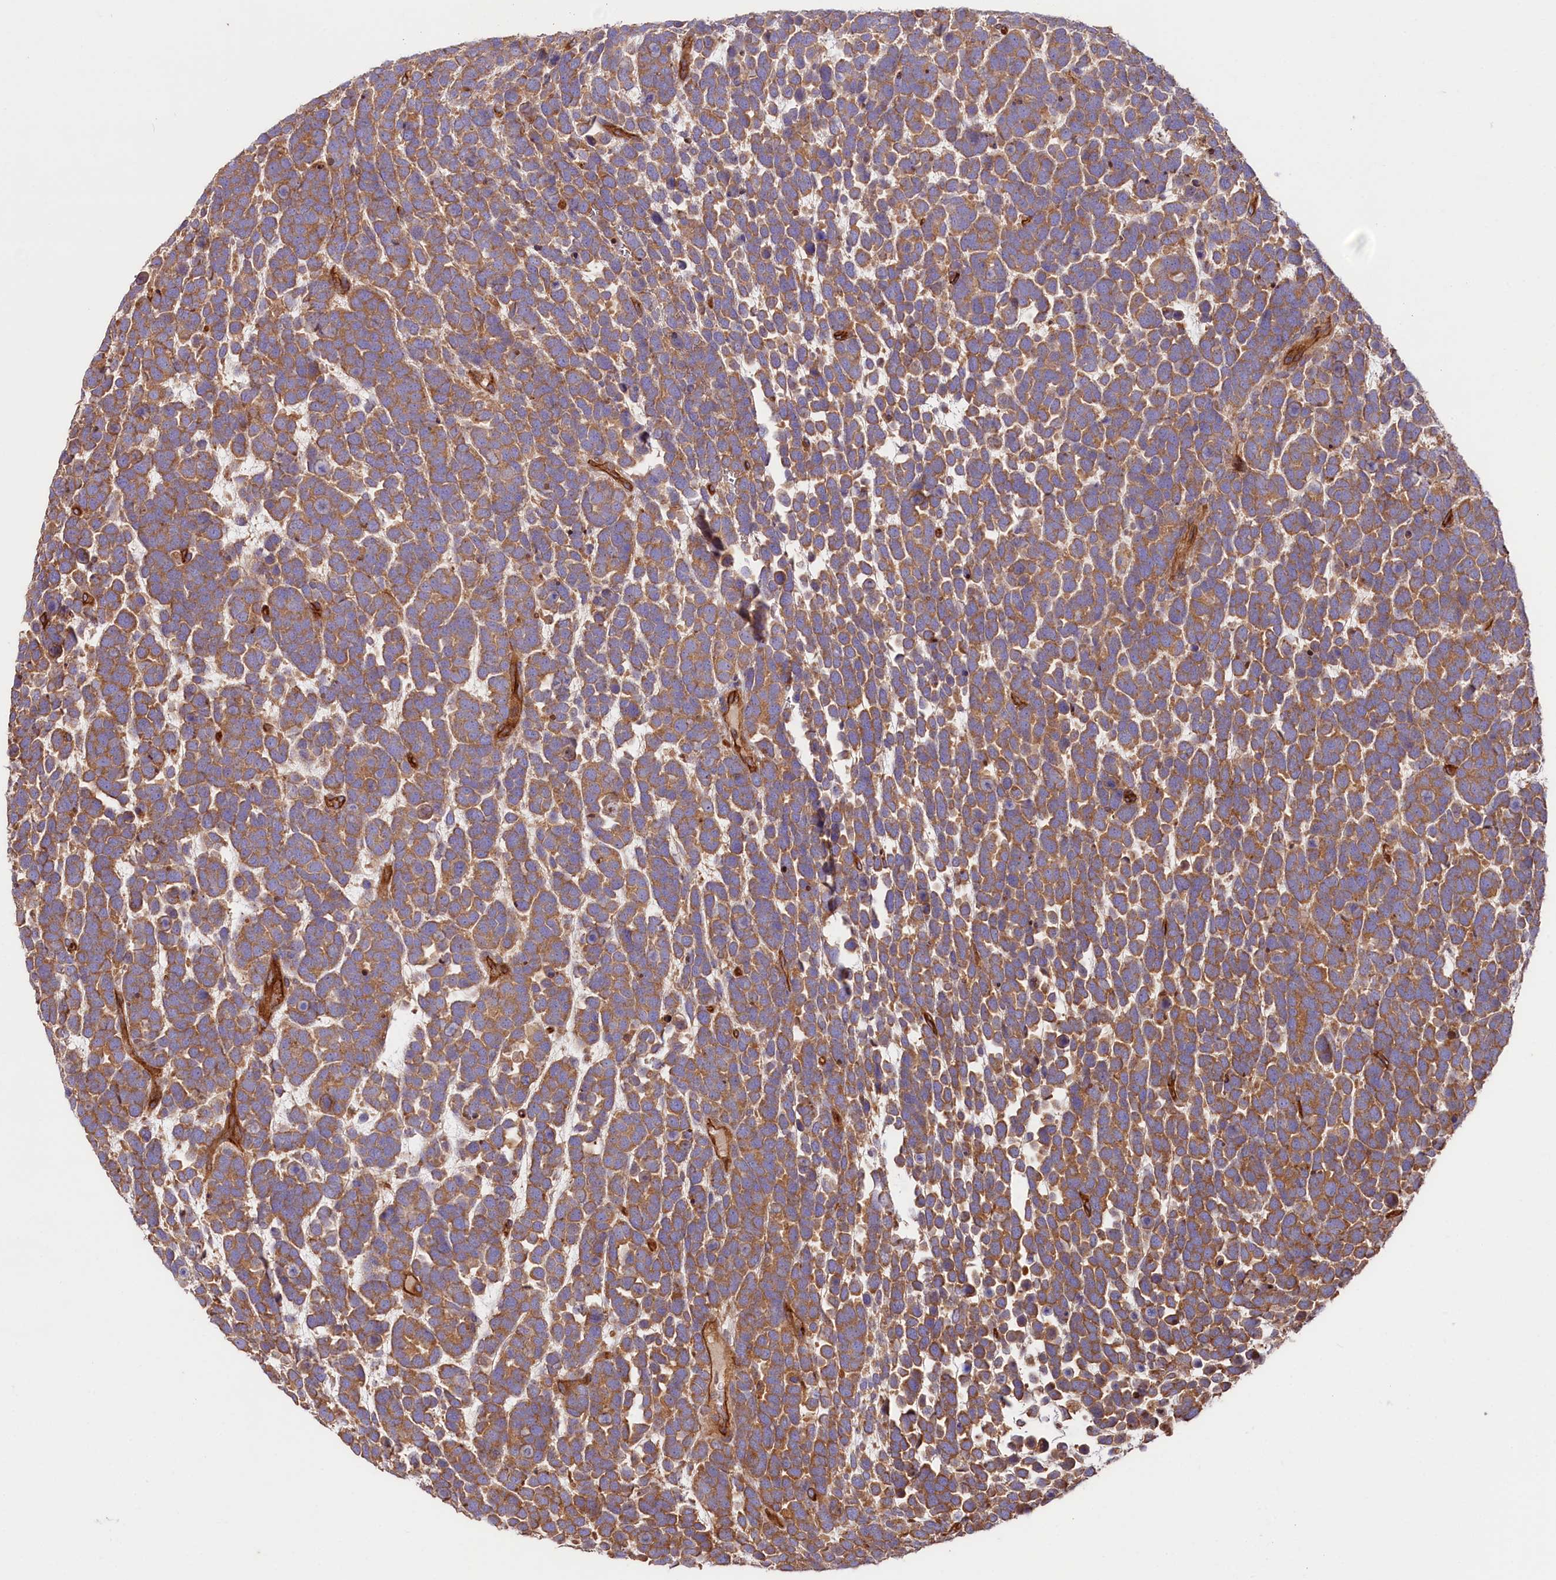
{"staining": {"intensity": "moderate", "quantity": ">75%", "location": "cytoplasmic/membranous"}, "tissue": "urothelial cancer", "cell_type": "Tumor cells", "image_type": "cancer", "snomed": [{"axis": "morphology", "description": "Urothelial carcinoma, High grade"}, {"axis": "topography", "description": "Urinary bladder"}], "caption": "This histopathology image displays immunohistochemistry (IHC) staining of human urothelial carcinoma (high-grade), with medium moderate cytoplasmic/membranous expression in about >75% of tumor cells.", "gene": "CEP295", "patient": {"sex": "female", "age": 82}}